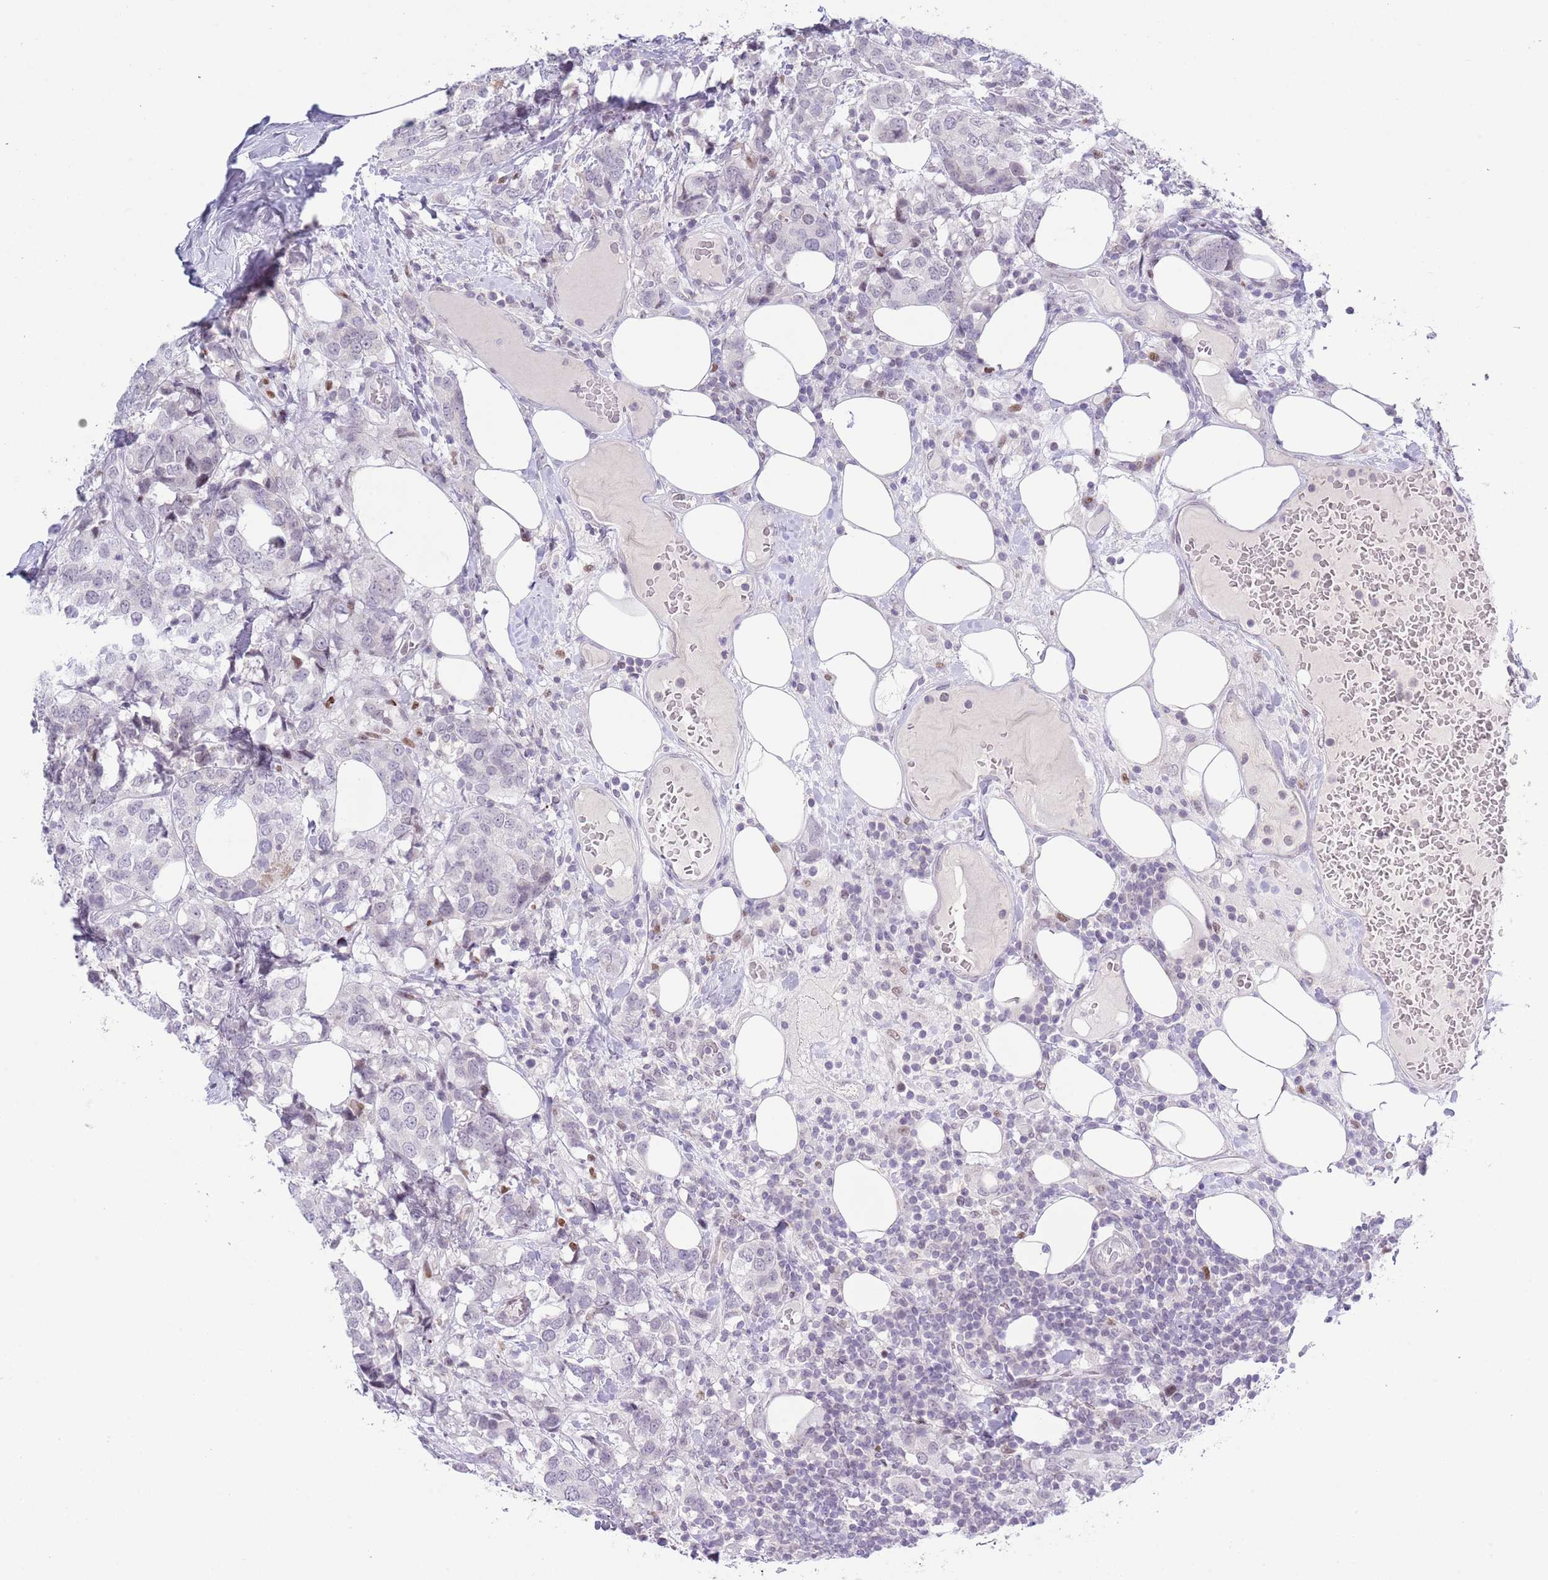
{"staining": {"intensity": "negative", "quantity": "none", "location": "none"}, "tissue": "breast cancer", "cell_type": "Tumor cells", "image_type": "cancer", "snomed": [{"axis": "morphology", "description": "Lobular carcinoma"}, {"axis": "topography", "description": "Breast"}], "caption": "Human breast lobular carcinoma stained for a protein using IHC demonstrates no expression in tumor cells.", "gene": "MFSD10", "patient": {"sex": "female", "age": 59}}